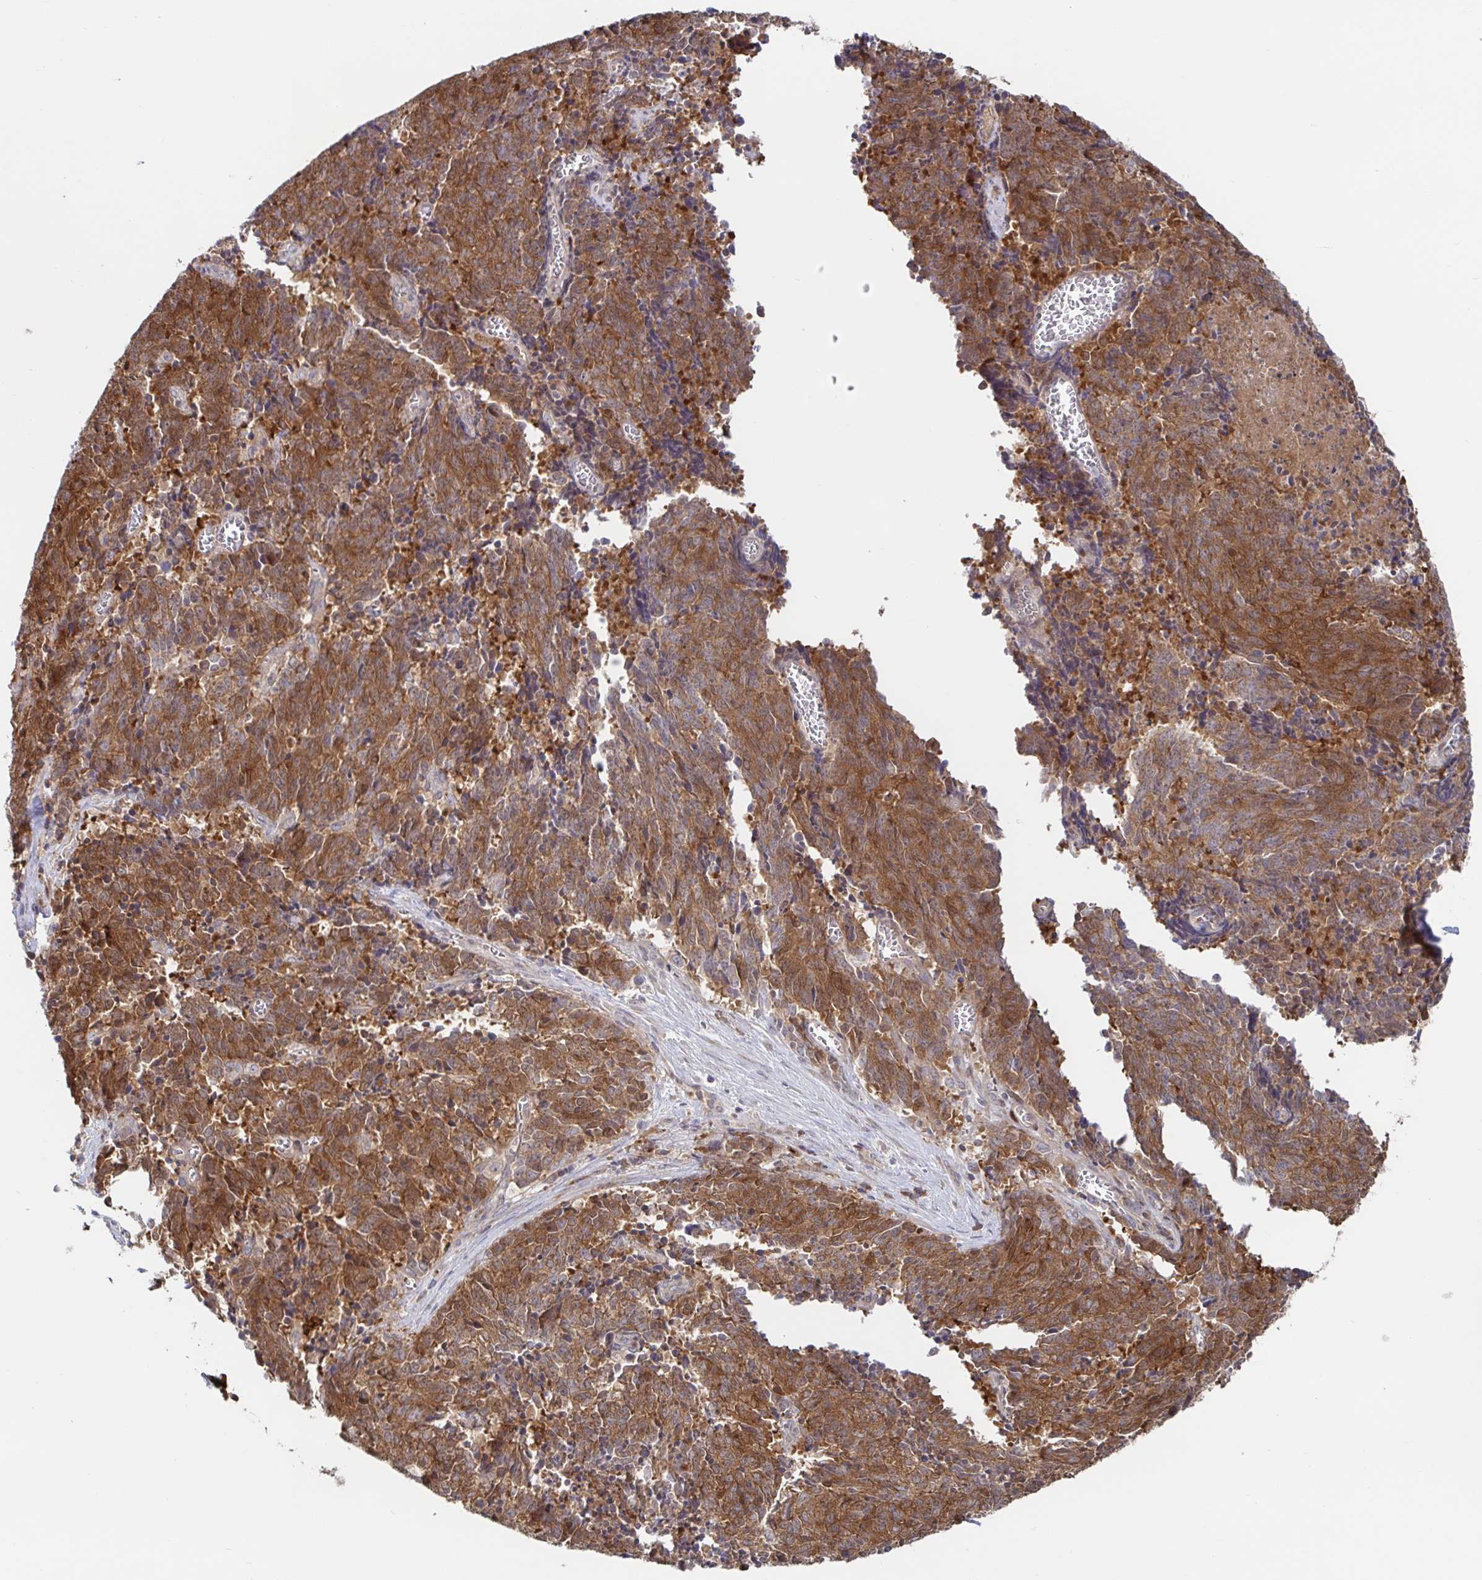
{"staining": {"intensity": "strong", "quantity": ">75%", "location": "cytoplasmic/membranous"}, "tissue": "cervical cancer", "cell_type": "Tumor cells", "image_type": "cancer", "snomed": [{"axis": "morphology", "description": "Squamous cell carcinoma, NOS"}, {"axis": "topography", "description": "Cervix"}], "caption": "Immunohistochemistry (IHC) photomicrograph of neoplastic tissue: cervical cancer (squamous cell carcinoma) stained using IHC exhibits high levels of strong protein expression localized specifically in the cytoplasmic/membranous of tumor cells, appearing as a cytoplasmic/membranous brown color.", "gene": "AACS", "patient": {"sex": "female", "age": 29}}